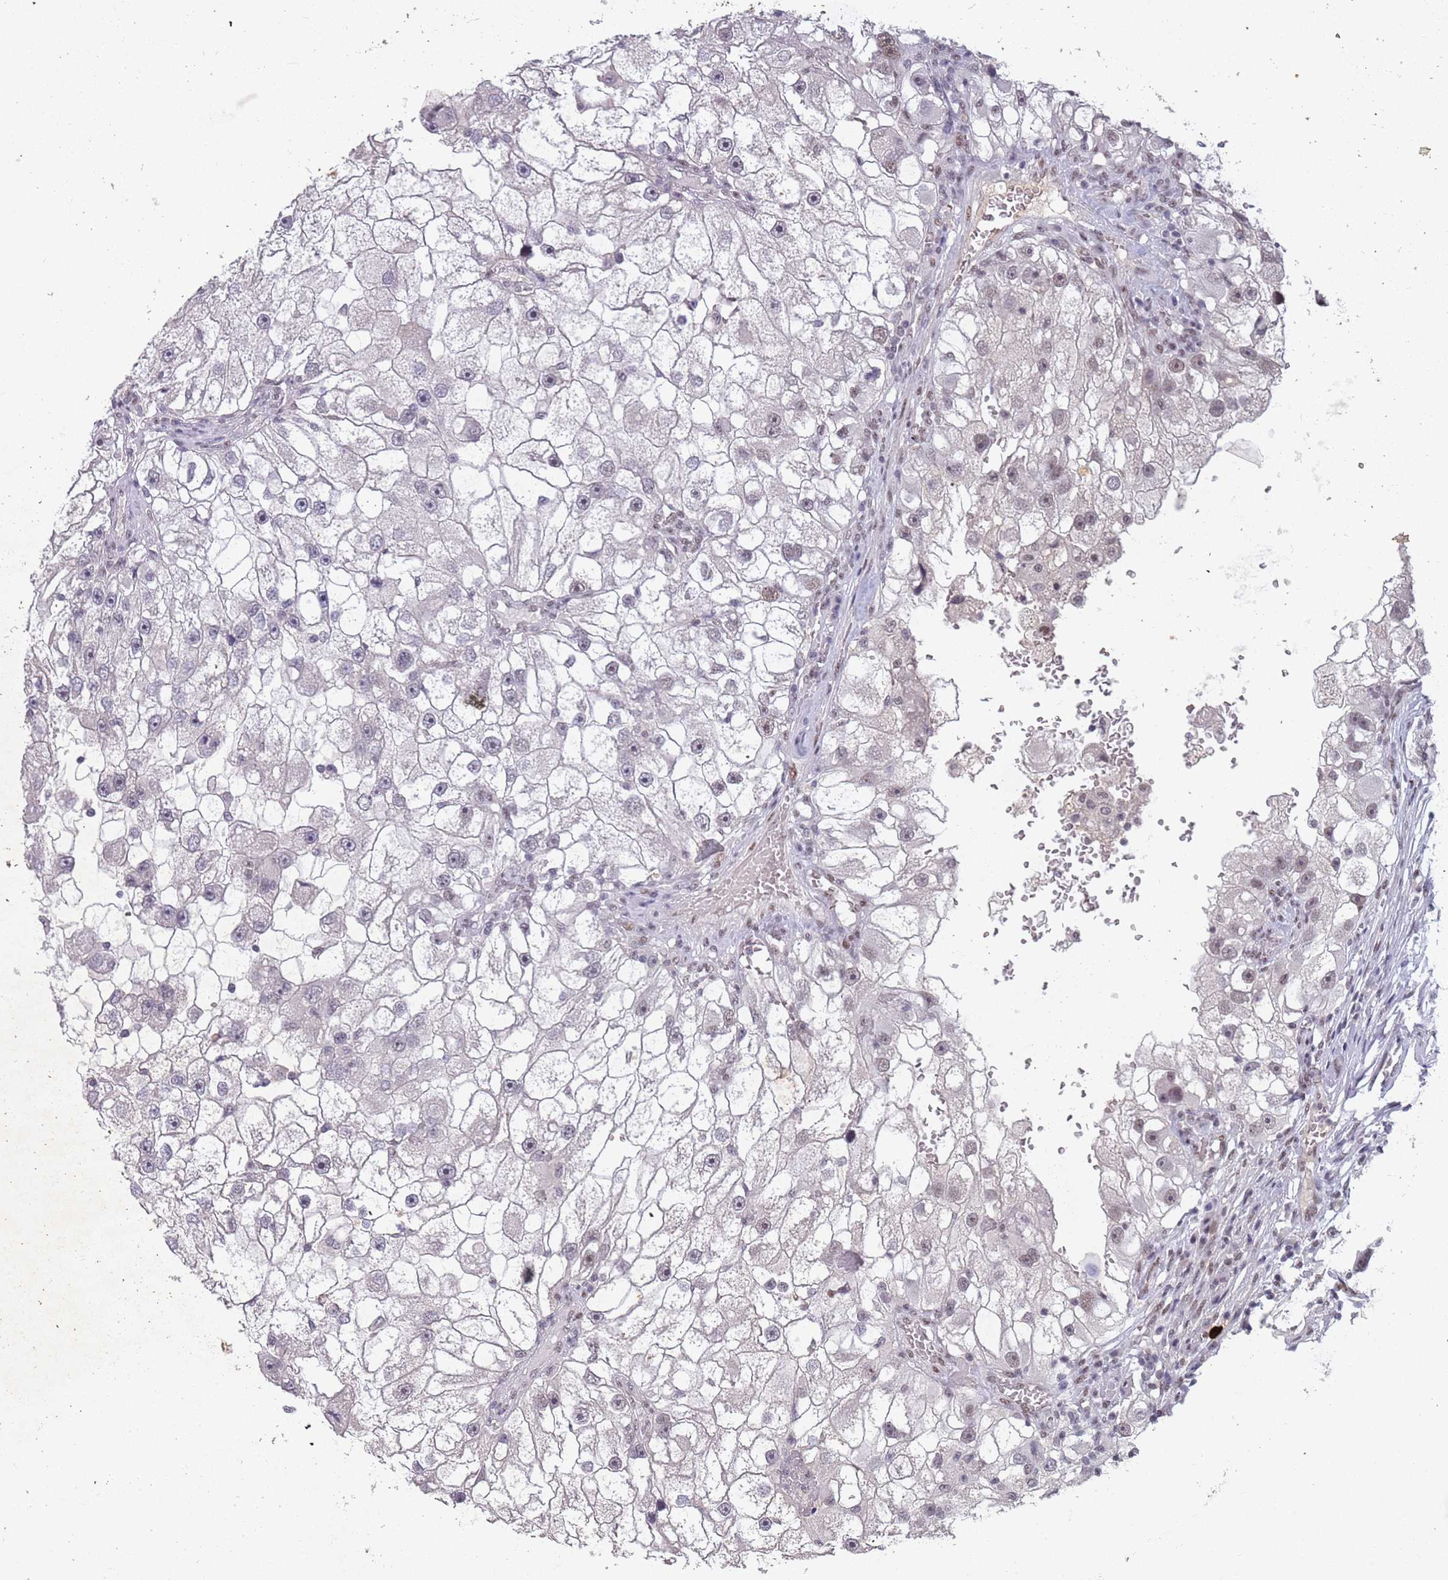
{"staining": {"intensity": "negative", "quantity": "none", "location": "none"}, "tissue": "renal cancer", "cell_type": "Tumor cells", "image_type": "cancer", "snomed": [{"axis": "morphology", "description": "Adenocarcinoma, NOS"}, {"axis": "topography", "description": "Kidney"}], "caption": "A histopathology image of renal cancer stained for a protein exhibits no brown staining in tumor cells. Nuclei are stained in blue.", "gene": "CIZ1", "patient": {"sex": "male", "age": 63}}